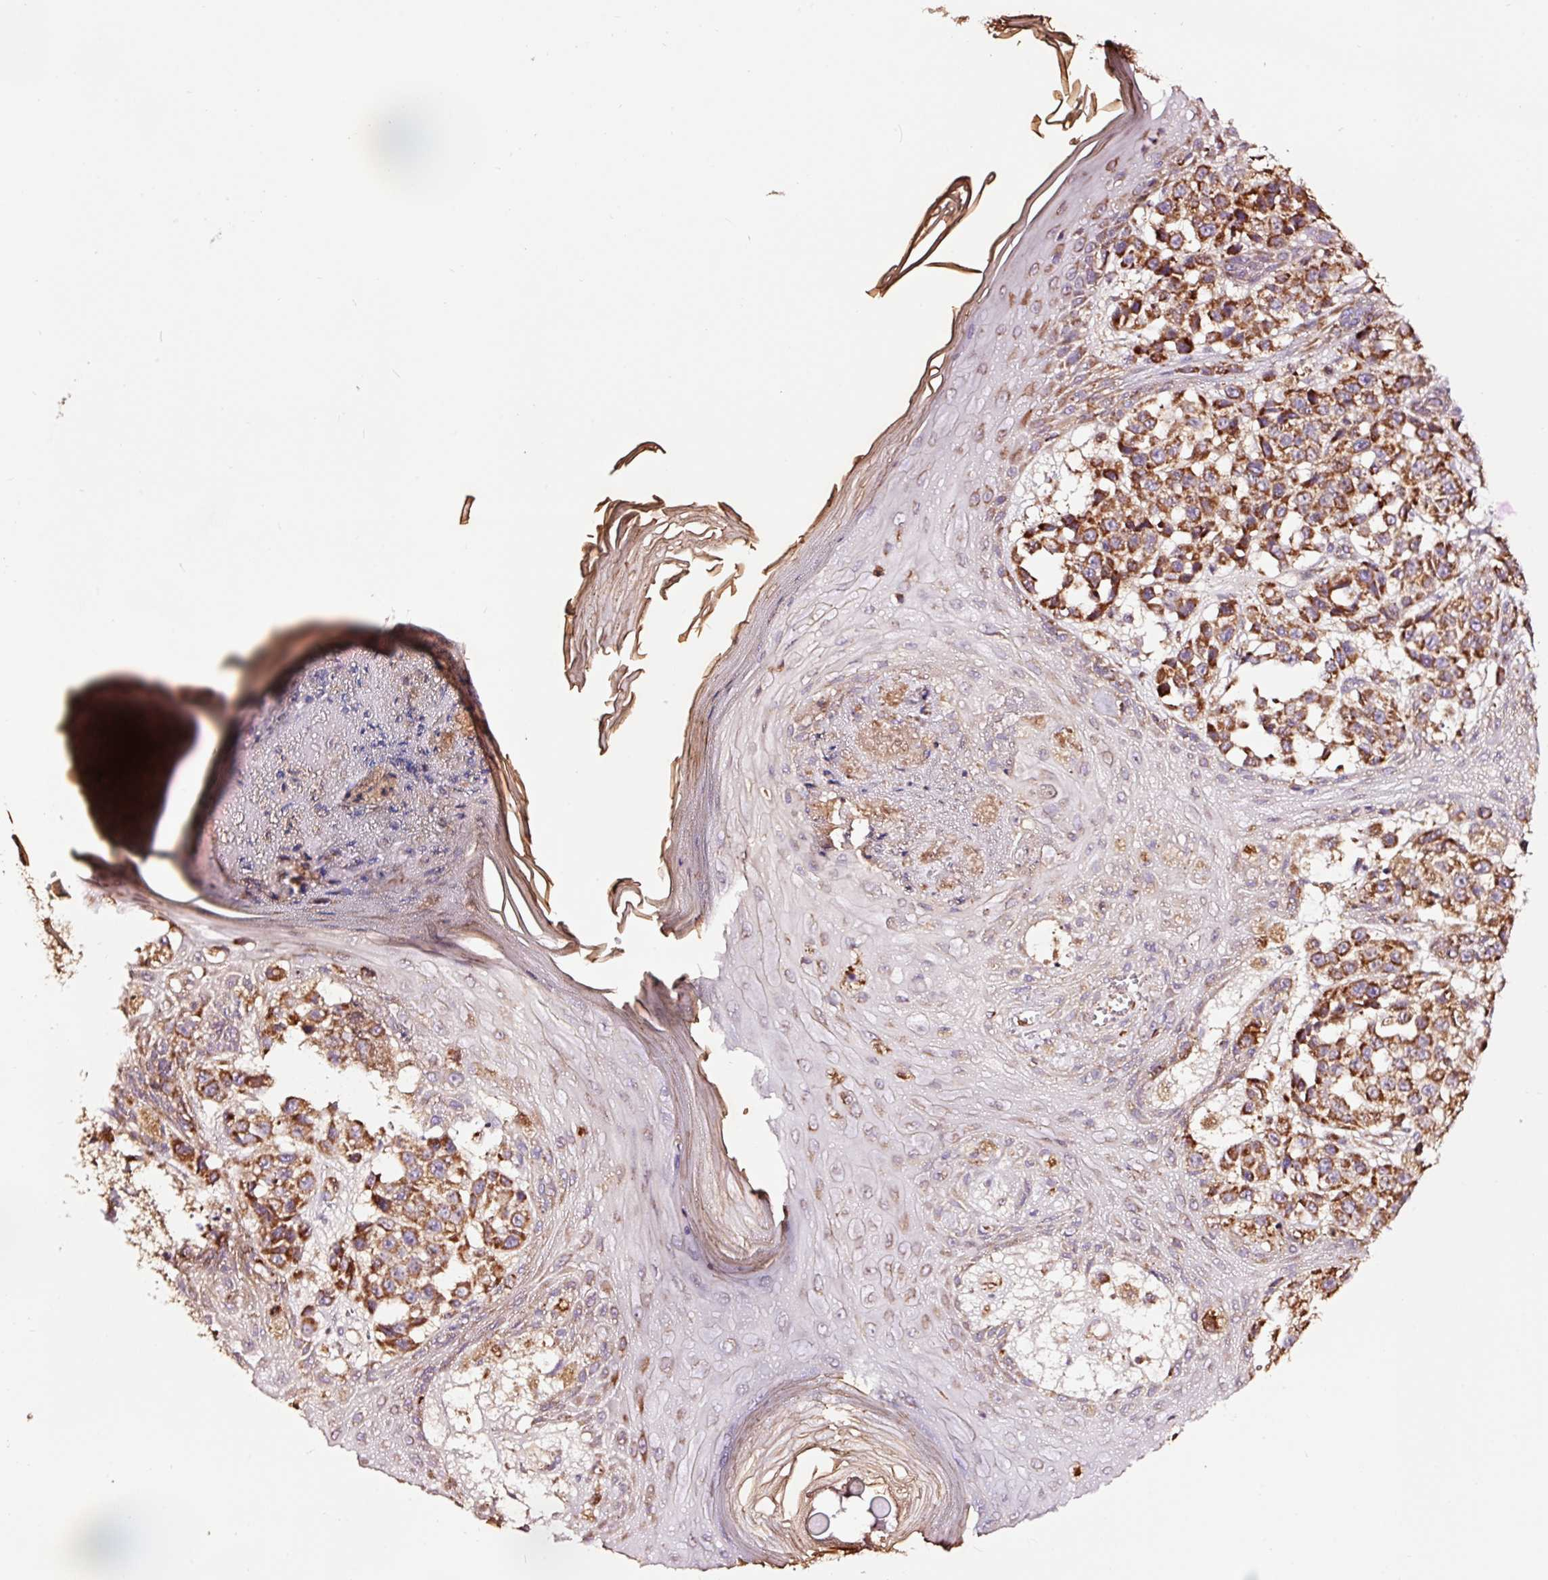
{"staining": {"intensity": "strong", "quantity": ">75%", "location": "cytoplasmic/membranous"}, "tissue": "melanoma", "cell_type": "Tumor cells", "image_type": "cancer", "snomed": [{"axis": "morphology", "description": "Malignant melanoma, NOS"}, {"axis": "topography", "description": "Skin"}], "caption": "Tumor cells display high levels of strong cytoplasmic/membranous expression in about >75% of cells in human malignant melanoma. Using DAB (brown) and hematoxylin (blue) stains, captured at high magnification using brightfield microscopy.", "gene": "TPM1", "patient": {"sex": "male", "age": 39}}